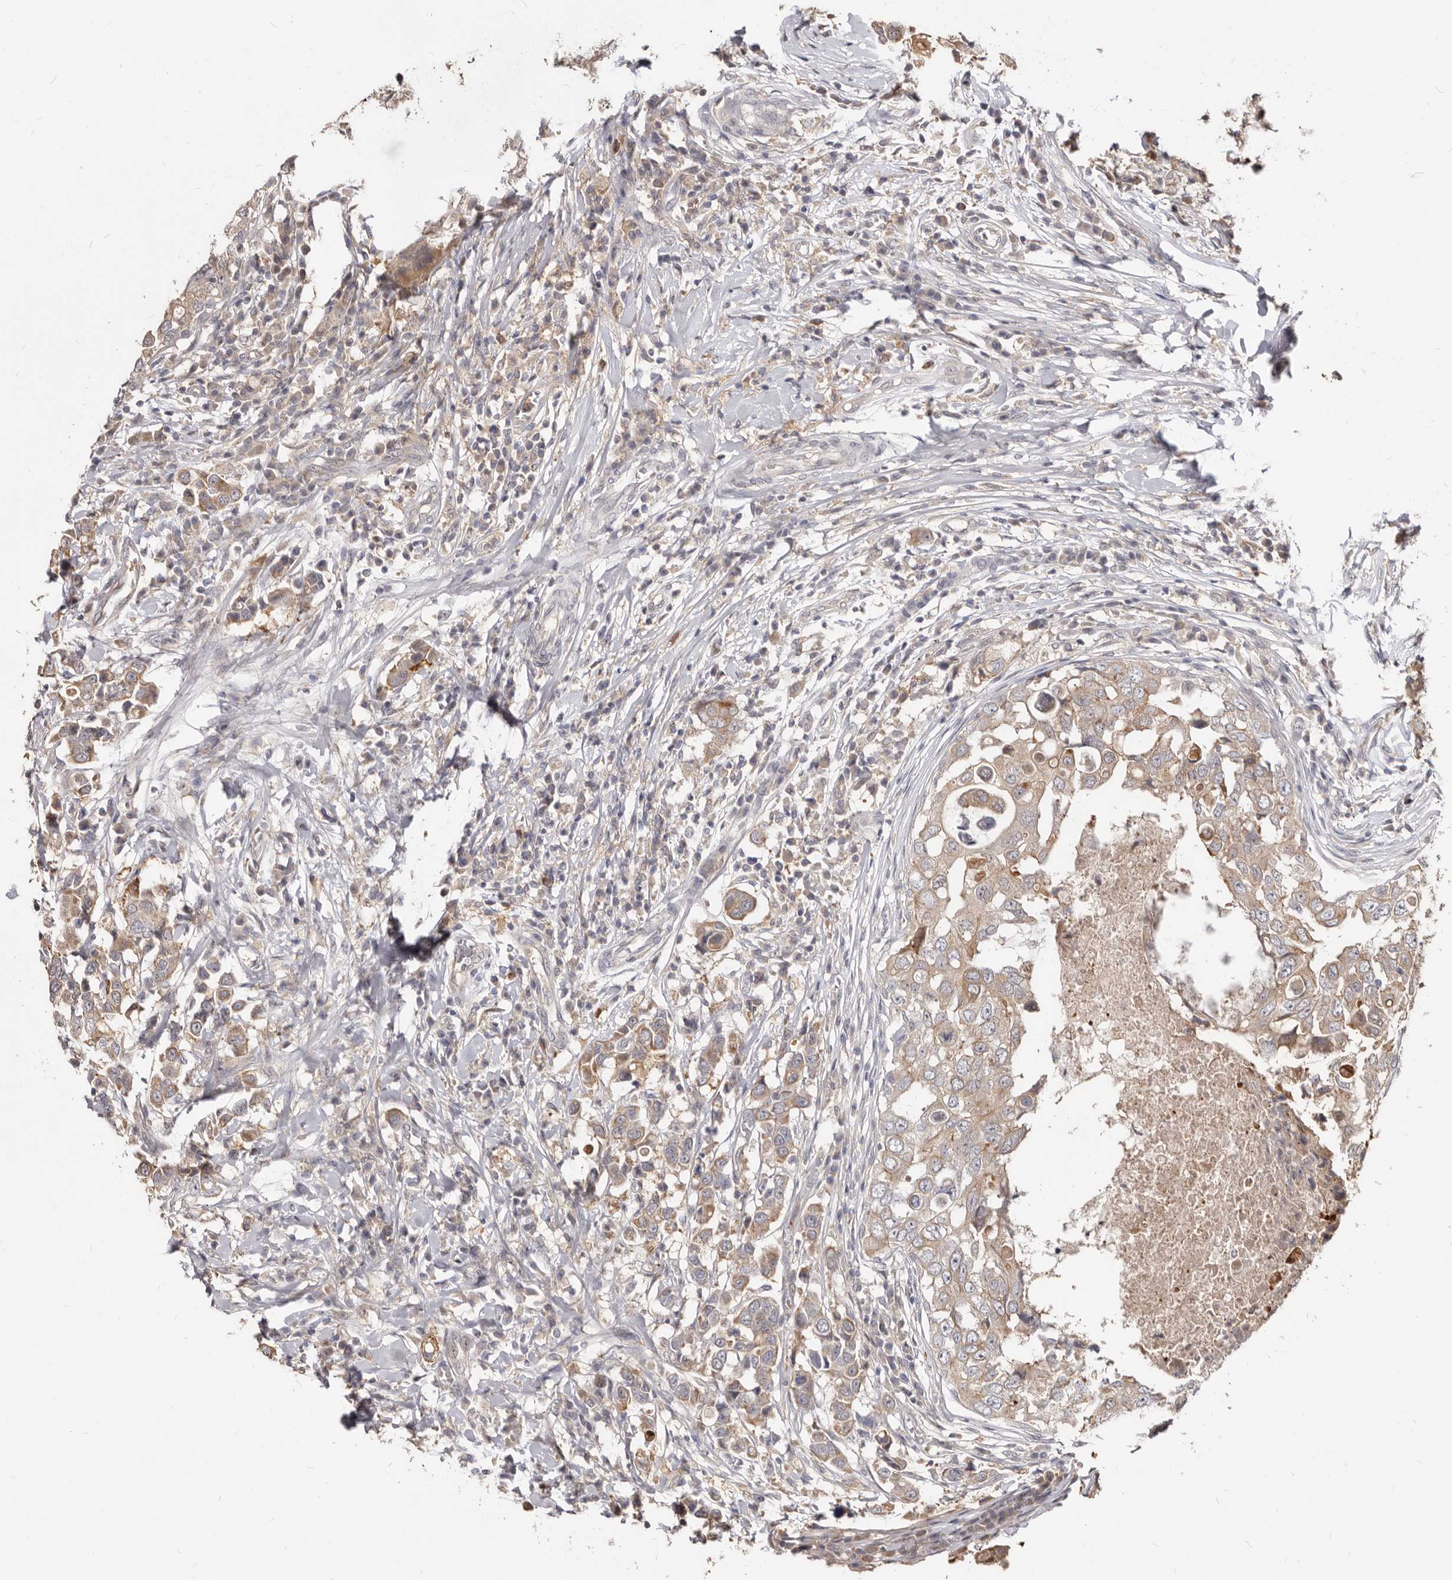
{"staining": {"intensity": "moderate", "quantity": ">75%", "location": "cytoplasmic/membranous"}, "tissue": "breast cancer", "cell_type": "Tumor cells", "image_type": "cancer", "snomed": [{"axis": "morphology", "description": "Duct carcinoma"}, {"axis": "topography", "description": "Breast"}], "caption": "DAB immunohistochemical staining of breast cancer demonstrates moderate cytoplasmic/membranous protein positivity in about >75% of tumor cells. (DAB IHC, brown staining for protein, blue staining for nuclei).", "gene": "TC2N", "patient": {"sex": "female", "age": 27}}